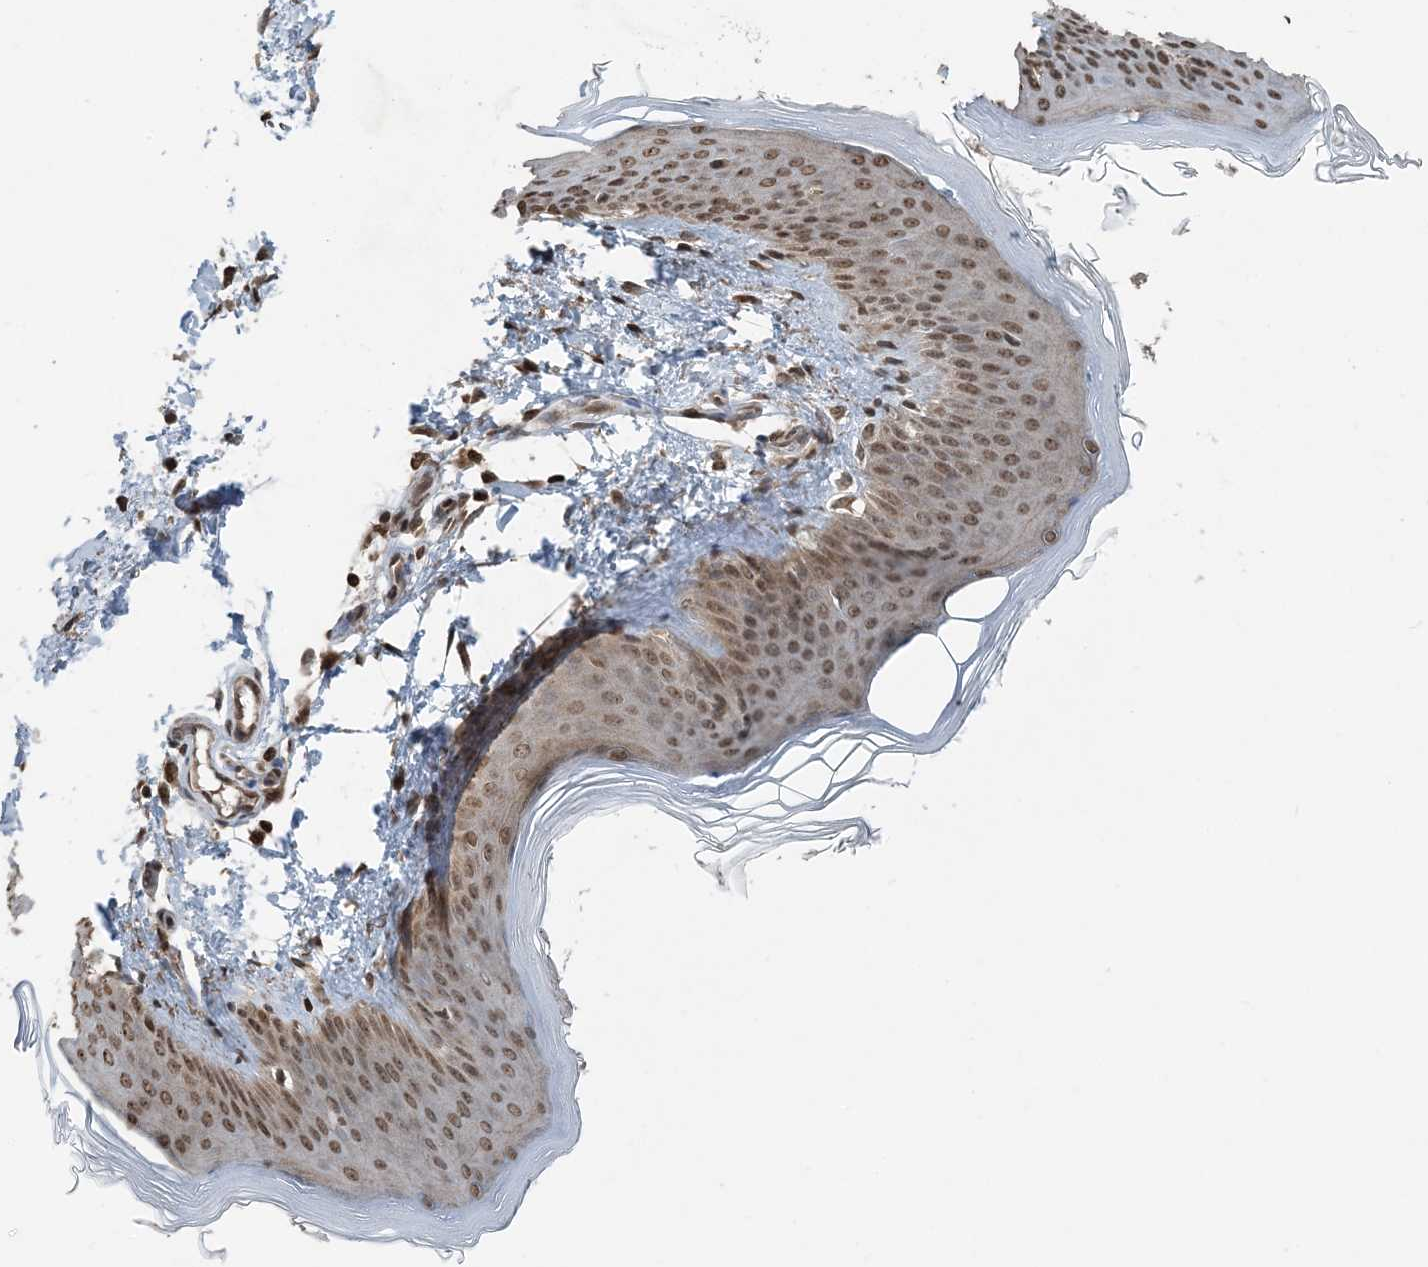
{"staining": {"intensity": "moderate", "quantity": ">75%", "location": "cytoplasmic/membranous,nuclear"}, "tissue": "skin", "cell_type": "Fibroblasts", "image_type": "normal", "snomed": [{"axis": "morphology", "description": "Normal tissue, NOS"}, {"axis": "topography", "description": "Skin"}], "caption": "Protein expression analysis of normal human skin reveals moderate cytoplasmic/membranous,nuclear expression in about >75% of fibroblasts.", "gene": "ZFAND2B", "patient": {"sex": "female", "age": 27}}